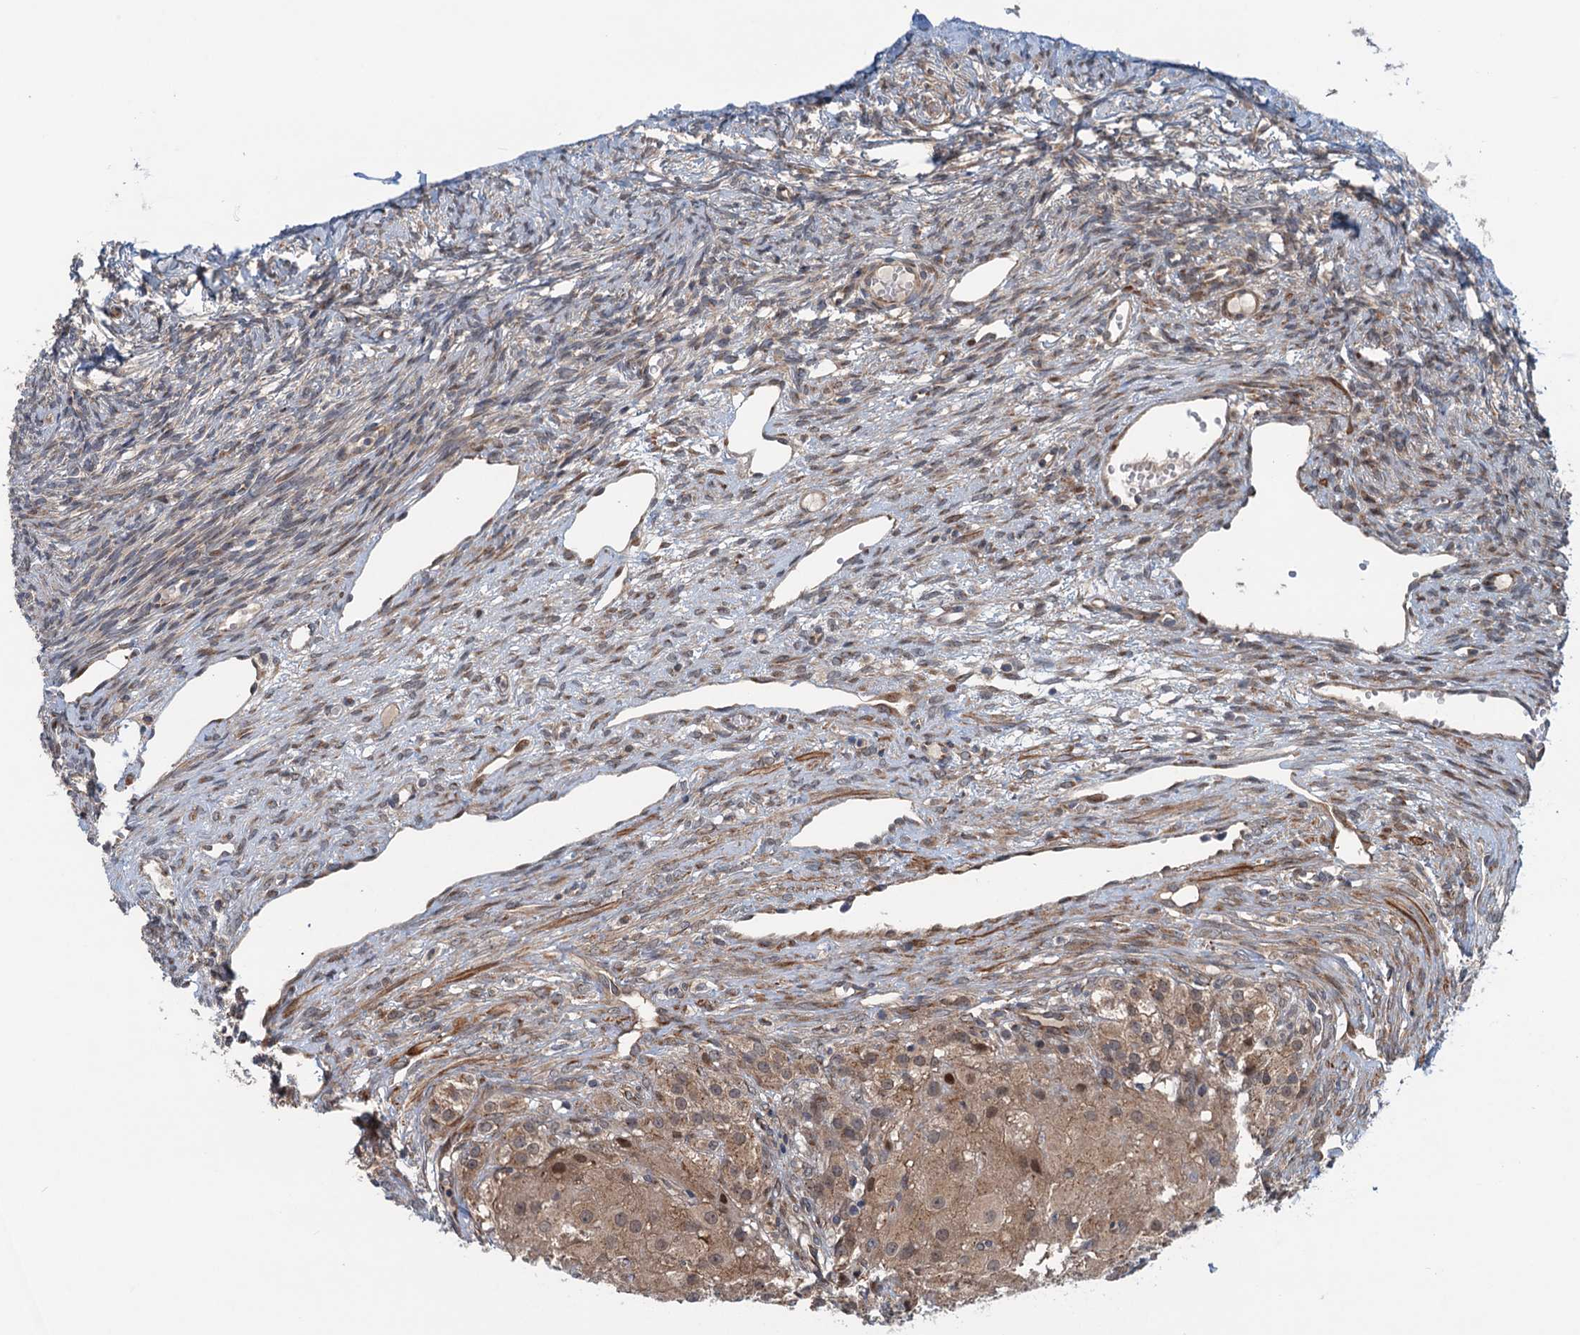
{"staining": {"intensity": "moderate", "quantity": "<25%", "location": "cytoplasmic/membranous"}, "tissue": "ovary", "cell_type": "Ovarian stroma cells", "image_type": "normal", "snomed": [{"axis": "morphology", "description": "Normal tissue, NOS"}, {"axis": "topography", "description": "Ovary"}], "caption": "Brown immunohistochemical staining in benign human ovary reveals moderate cytoplasmic/membranous expression in about <25% of ovarian stroma cells.", "gene": "DYNC2I2", "patient": {"sex": "female", "age": 51}}